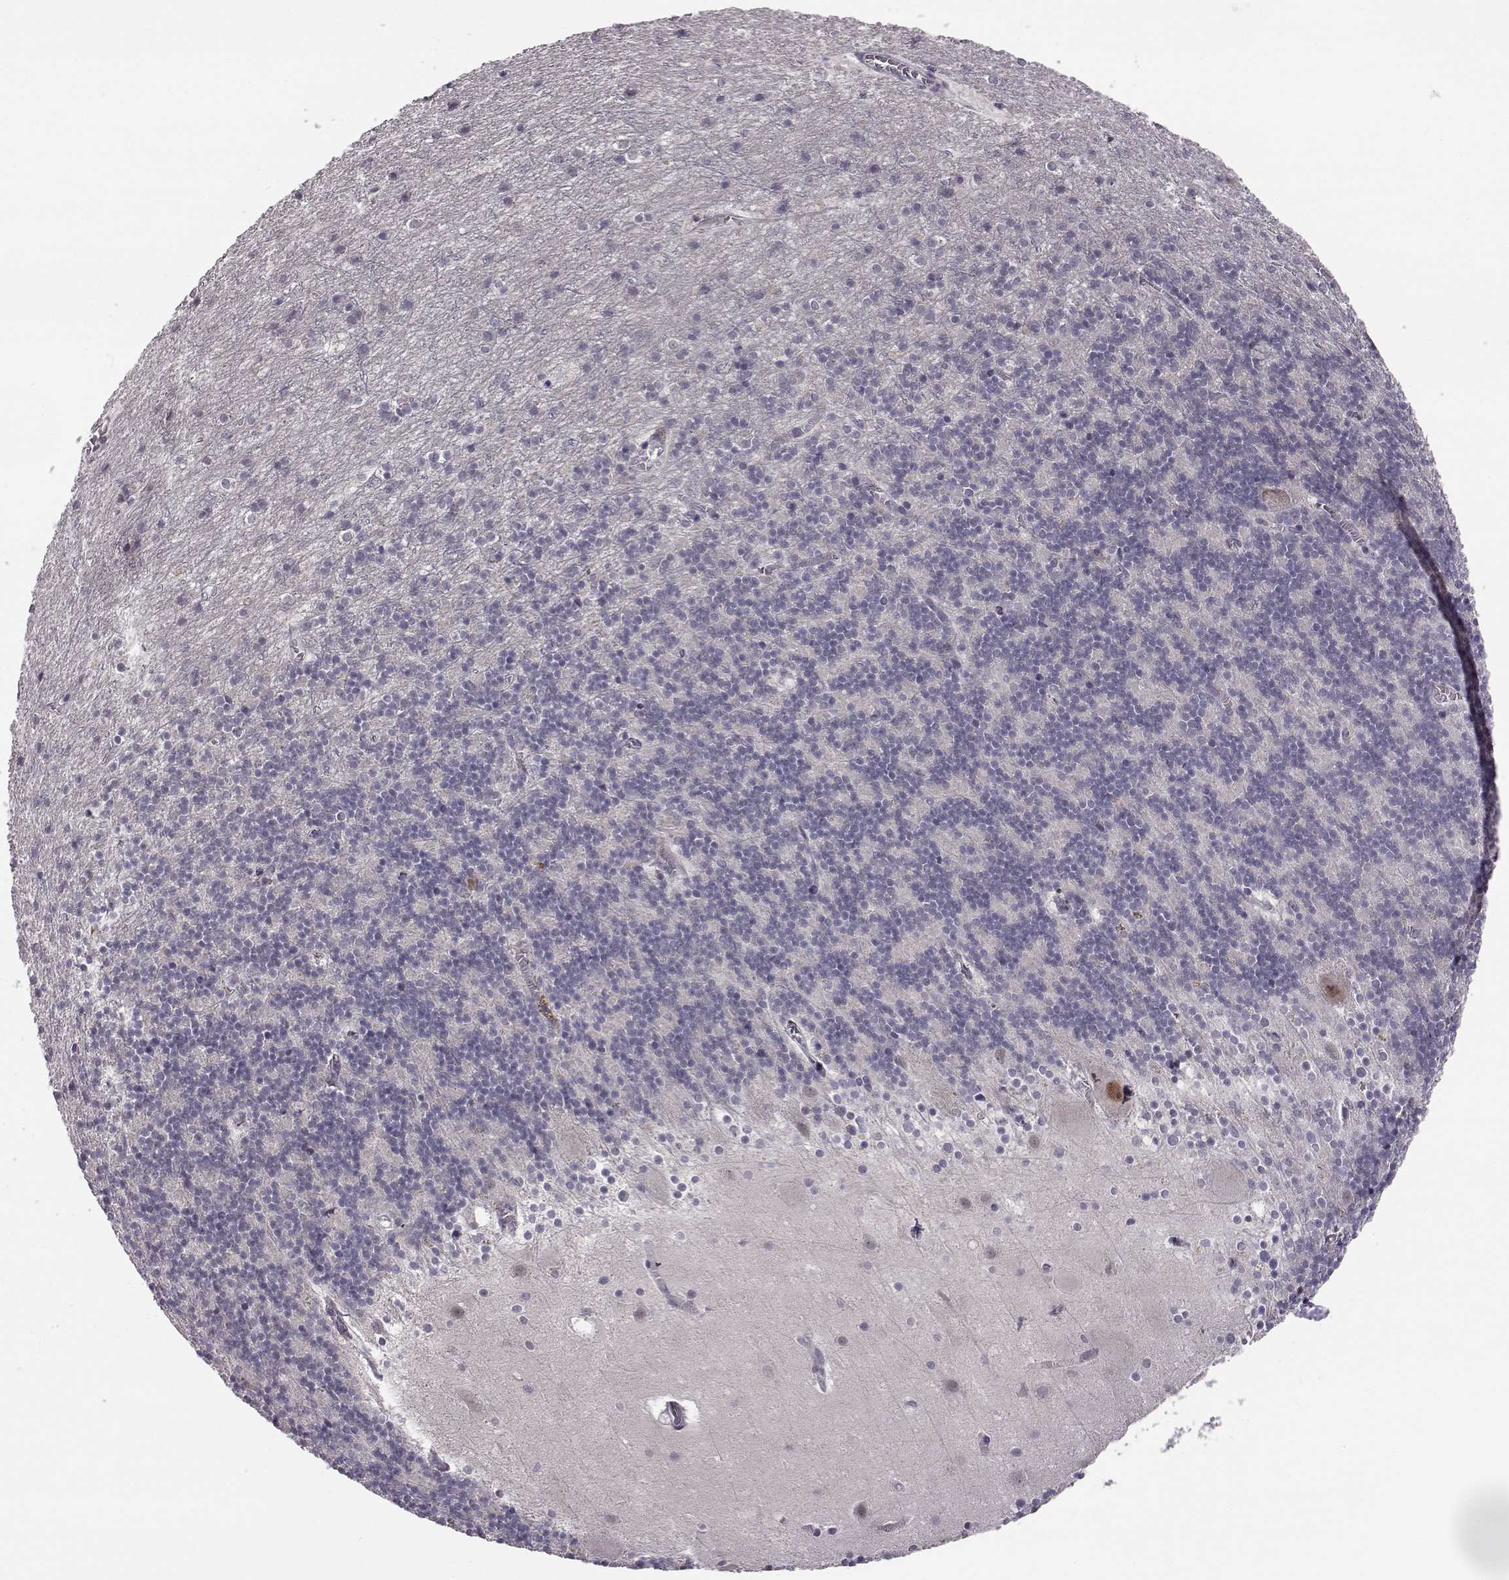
{"staining": {"intensity": "negative", "quantity": "none", "location": "none"}, "tissue": "cerebellum", "cell_type": "Cells in granular layer", "image_type": "normal", "snomed": [{"axis": "morphology", "description": "Normal tissue, NOS"}, {"axis": "topography", "description": "Cerebellum"}], "caption": "Histopathology image shows no significant protein positivity in cells in granular layer of normal cerebellum.", "gene": "C10orf62", "patient": {"sex": "male", "age": 70}}